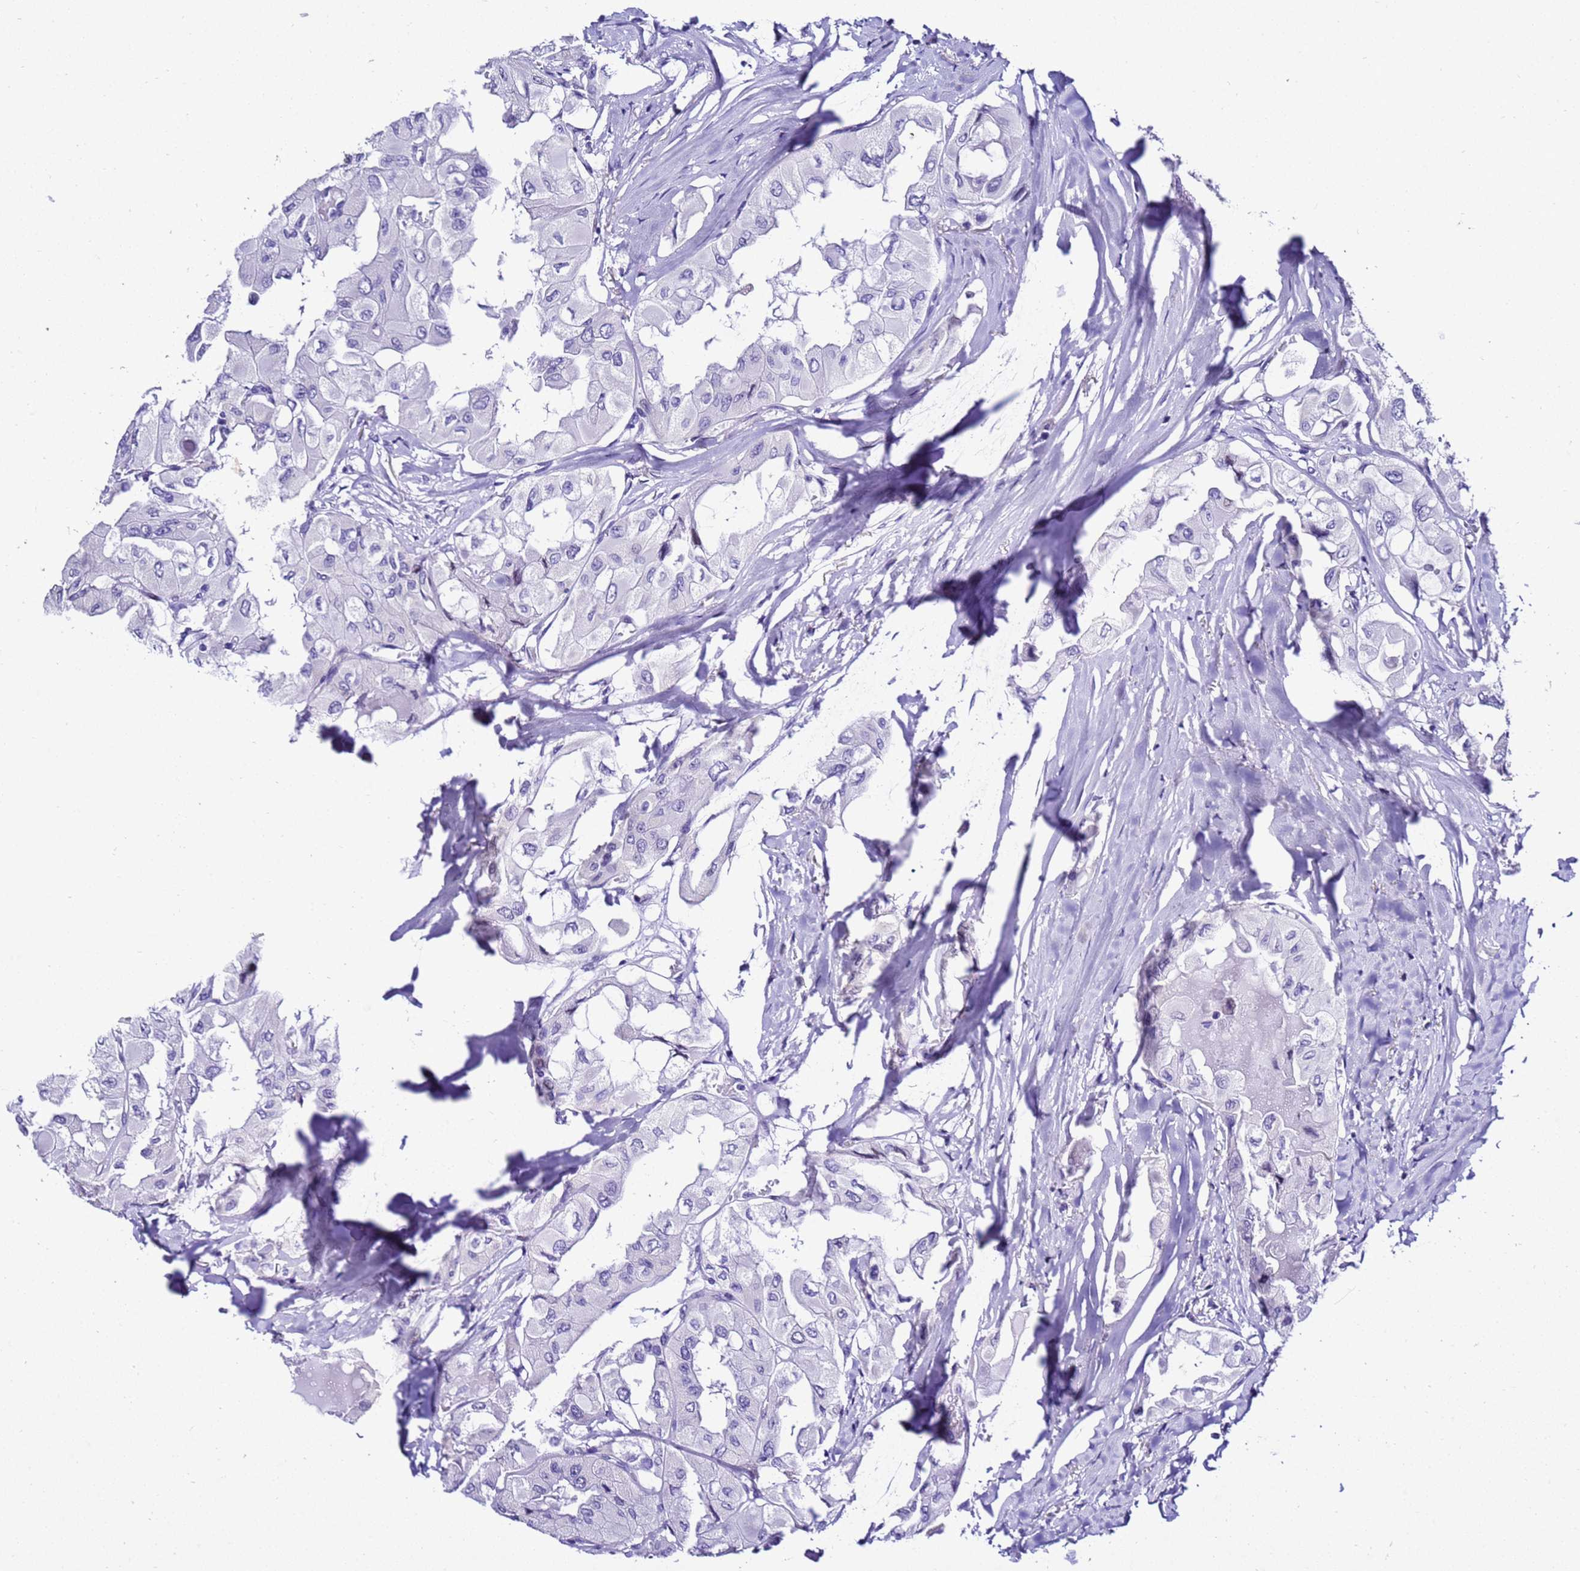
{"staining": {"intensity": "negative", "quantity": "none", "location": "none"}, "tissue": "thyroid cancer", "cell_type": "Tumor cells", "image_type": "cancer", "snomed": [{"axis": "morphology", "description": "Normal tissue, NOS"}, {"axis": "morphology", "description": "Papillary adenocarcinoma, NOS"}, {"axis": "topography", "description": "Thyroid gland"}], "caption": "Protein analysis of thyroid papillary adenocarcinoma exhibits no significant staining in tumor cells. The staining is performed using DAB (3,3'-diaminobenzidine) brown chromogen with nuclei counter-stained in using hematoxylin.", "gene": "ZNF417", "patient": {"sex": "female", "age": 59}}